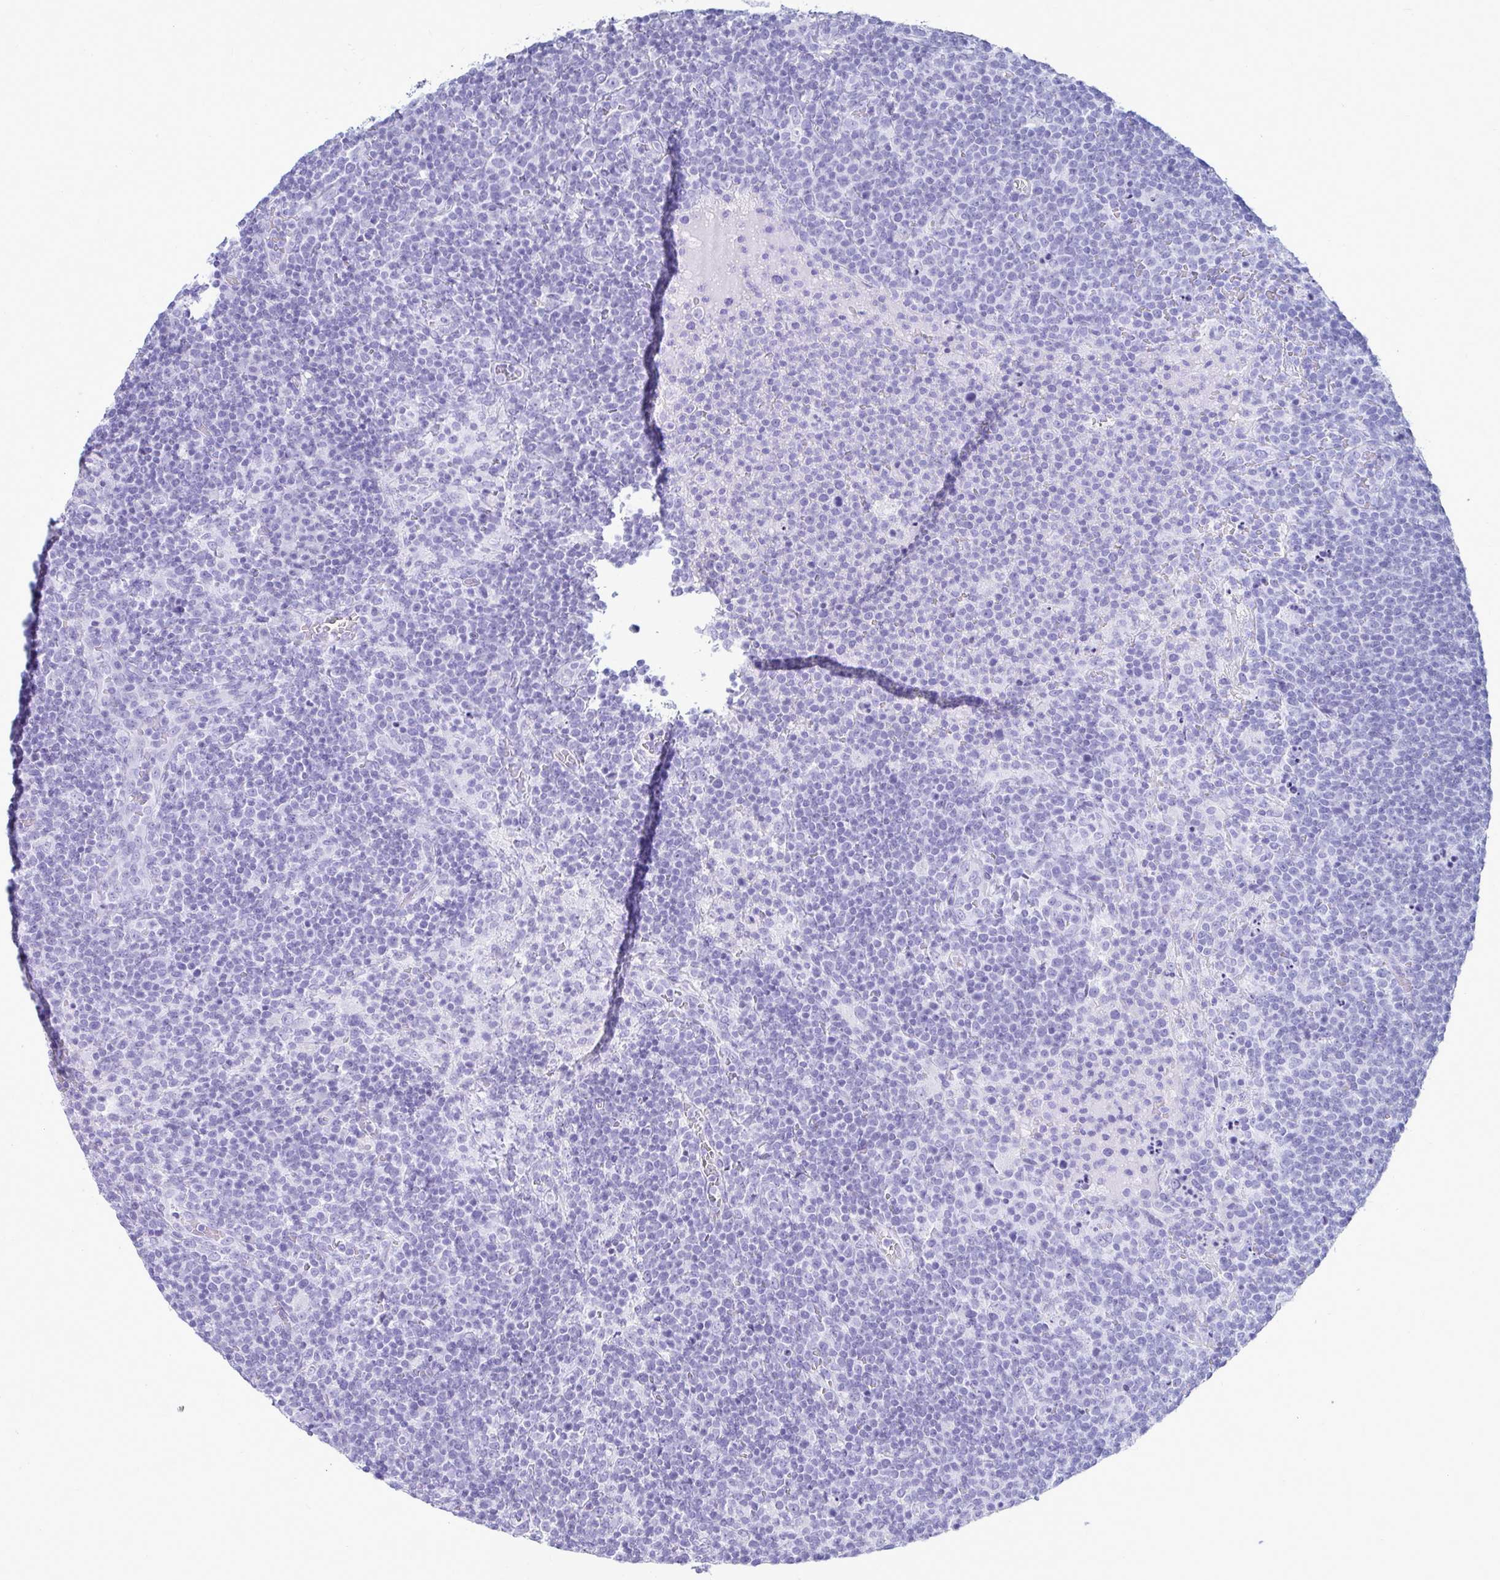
{"staining": {"intensity": "negative", "quantity": "none", "location": "none"}, "tissue": "lymphoma", "cell_type": "Tumor cells", "image_type": "cancer", "snomed": [{"axis": "morphology", "description": "Malignant lymphoma, non-Hodgkin's type, High grade"}, {"axis": "topography", "description": "Lymph node"}], "caption": "A photomicrograph of lymphoma stained for a protein shows no brown staining in tumor cells.", "gene": "ATP4B", "patient": {"sex": "male", "age": 61}}